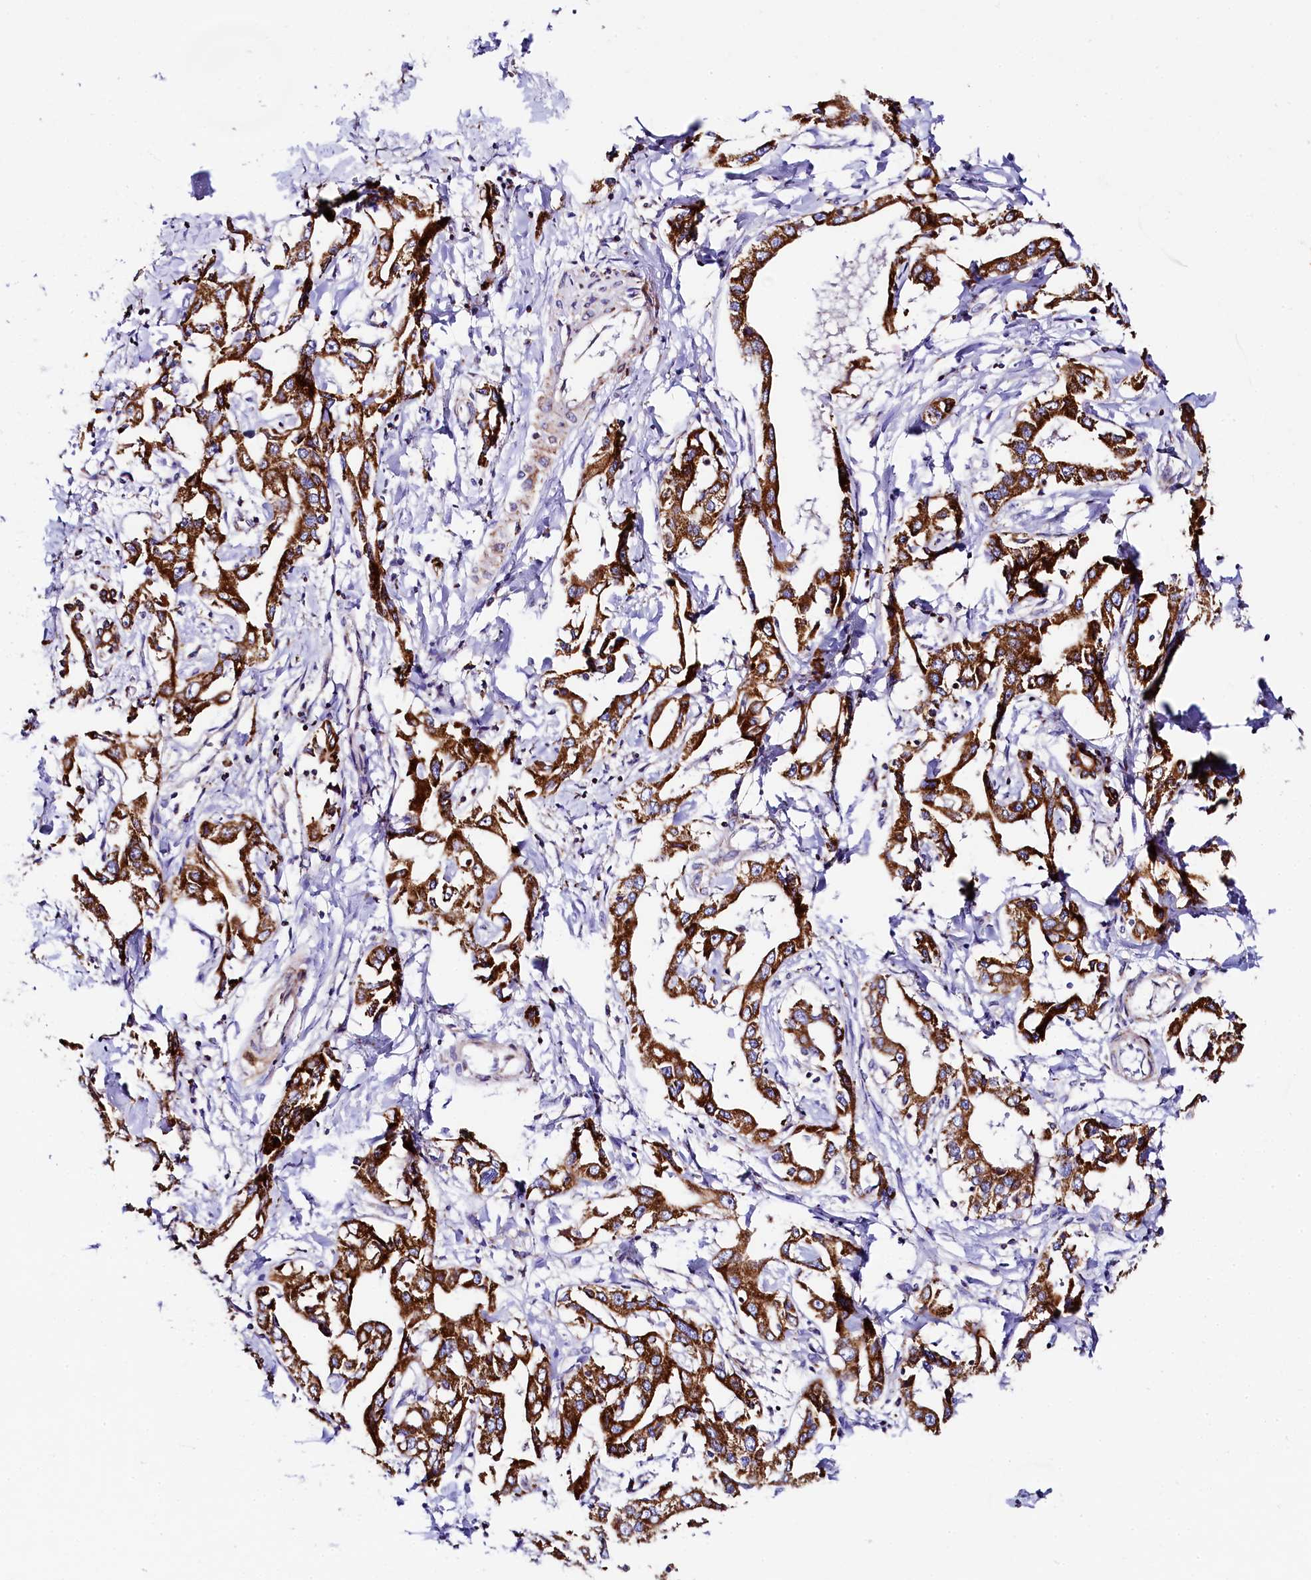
{"staining": {"intensity": "strong", "quantity": ">75%", "location": "cytoplasmic/membranous"}, "tissue": "liver cancer", "cell_type": "Tumor cells", "image_type": "cancer", "snomed": [{"axis": "morphology", "description": "Cholangiocarcinoma"}, {"axis": "topography", "description": "Liver"}], "caption": "High-magnification brightfield microscopy of liver cholangiocarcinoma stained with DAB (brown) and counterstained with hematoxylin (blue). tumor cells exhibit strong cytoplasmic/membranous staining is identified in approximately>75% of cells. The protein of interest is shown in brown color, while the nuclei are stained blue.", "gene": "CLYBL", "patient": {"sex": "male", "age": 59}}